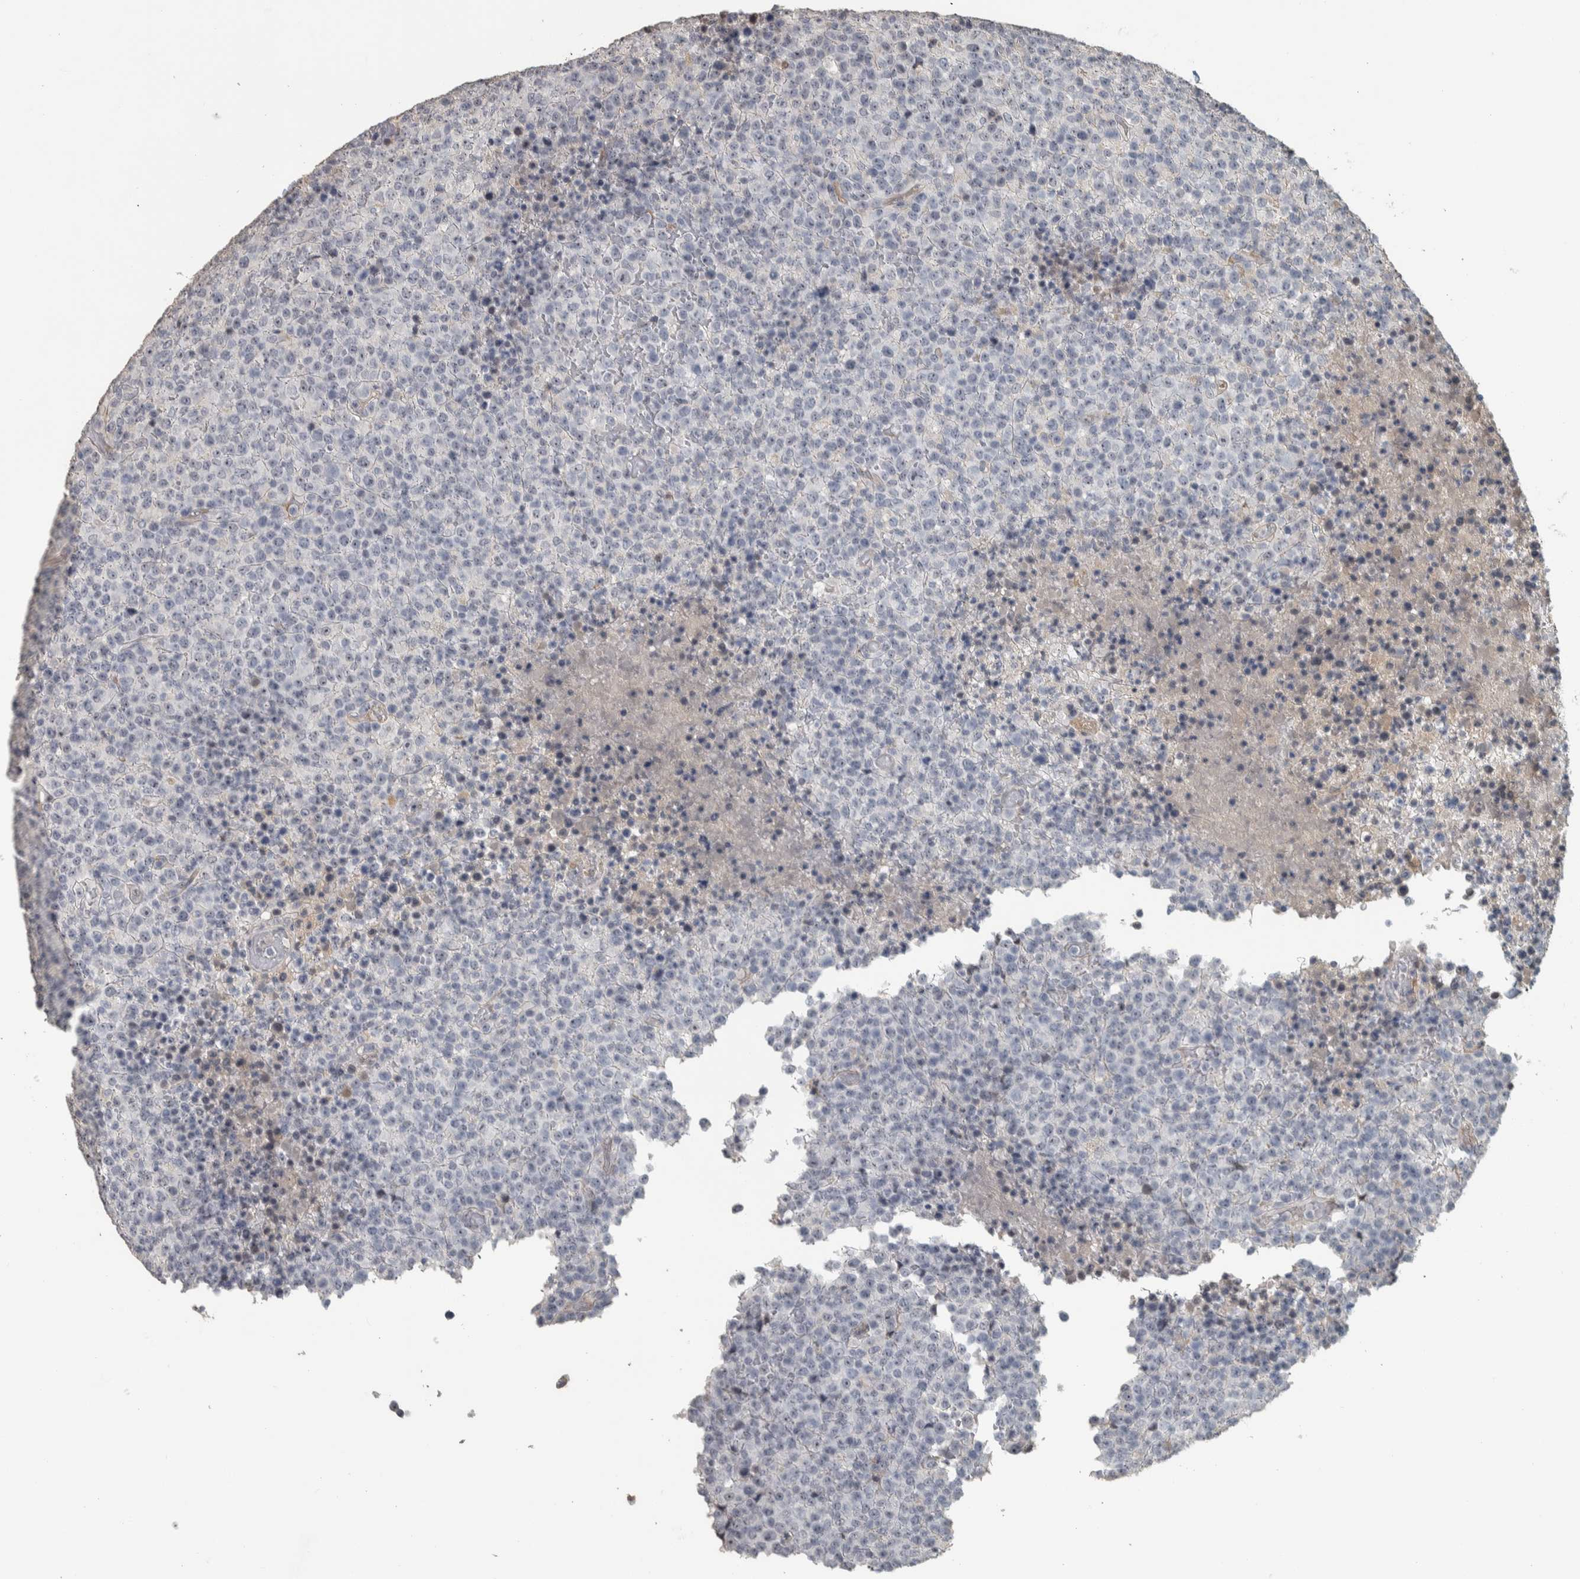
{"staining": {"intensity": "negative", "quantity": "none", "location": "none"}, "tissue": "lymphoma", "cell_type": "Tumor cells", "image_type": "cancer", "snomed": [{"axis": "morphology", "description": "Malignant lymphoma, non-Hodgkin's type, High grade"}, {"axis": "topography", "description": "Lymph node"}], "caption": "IHC photomicrograph of neoplastic tissue: human lymphoma stained with DAB (3,3'-diaminobenzidine) demonstrates no significant protein positivity in tumor cells.", "gene": "DCAF10", "patient": {"sex": "male", "age": 13}}